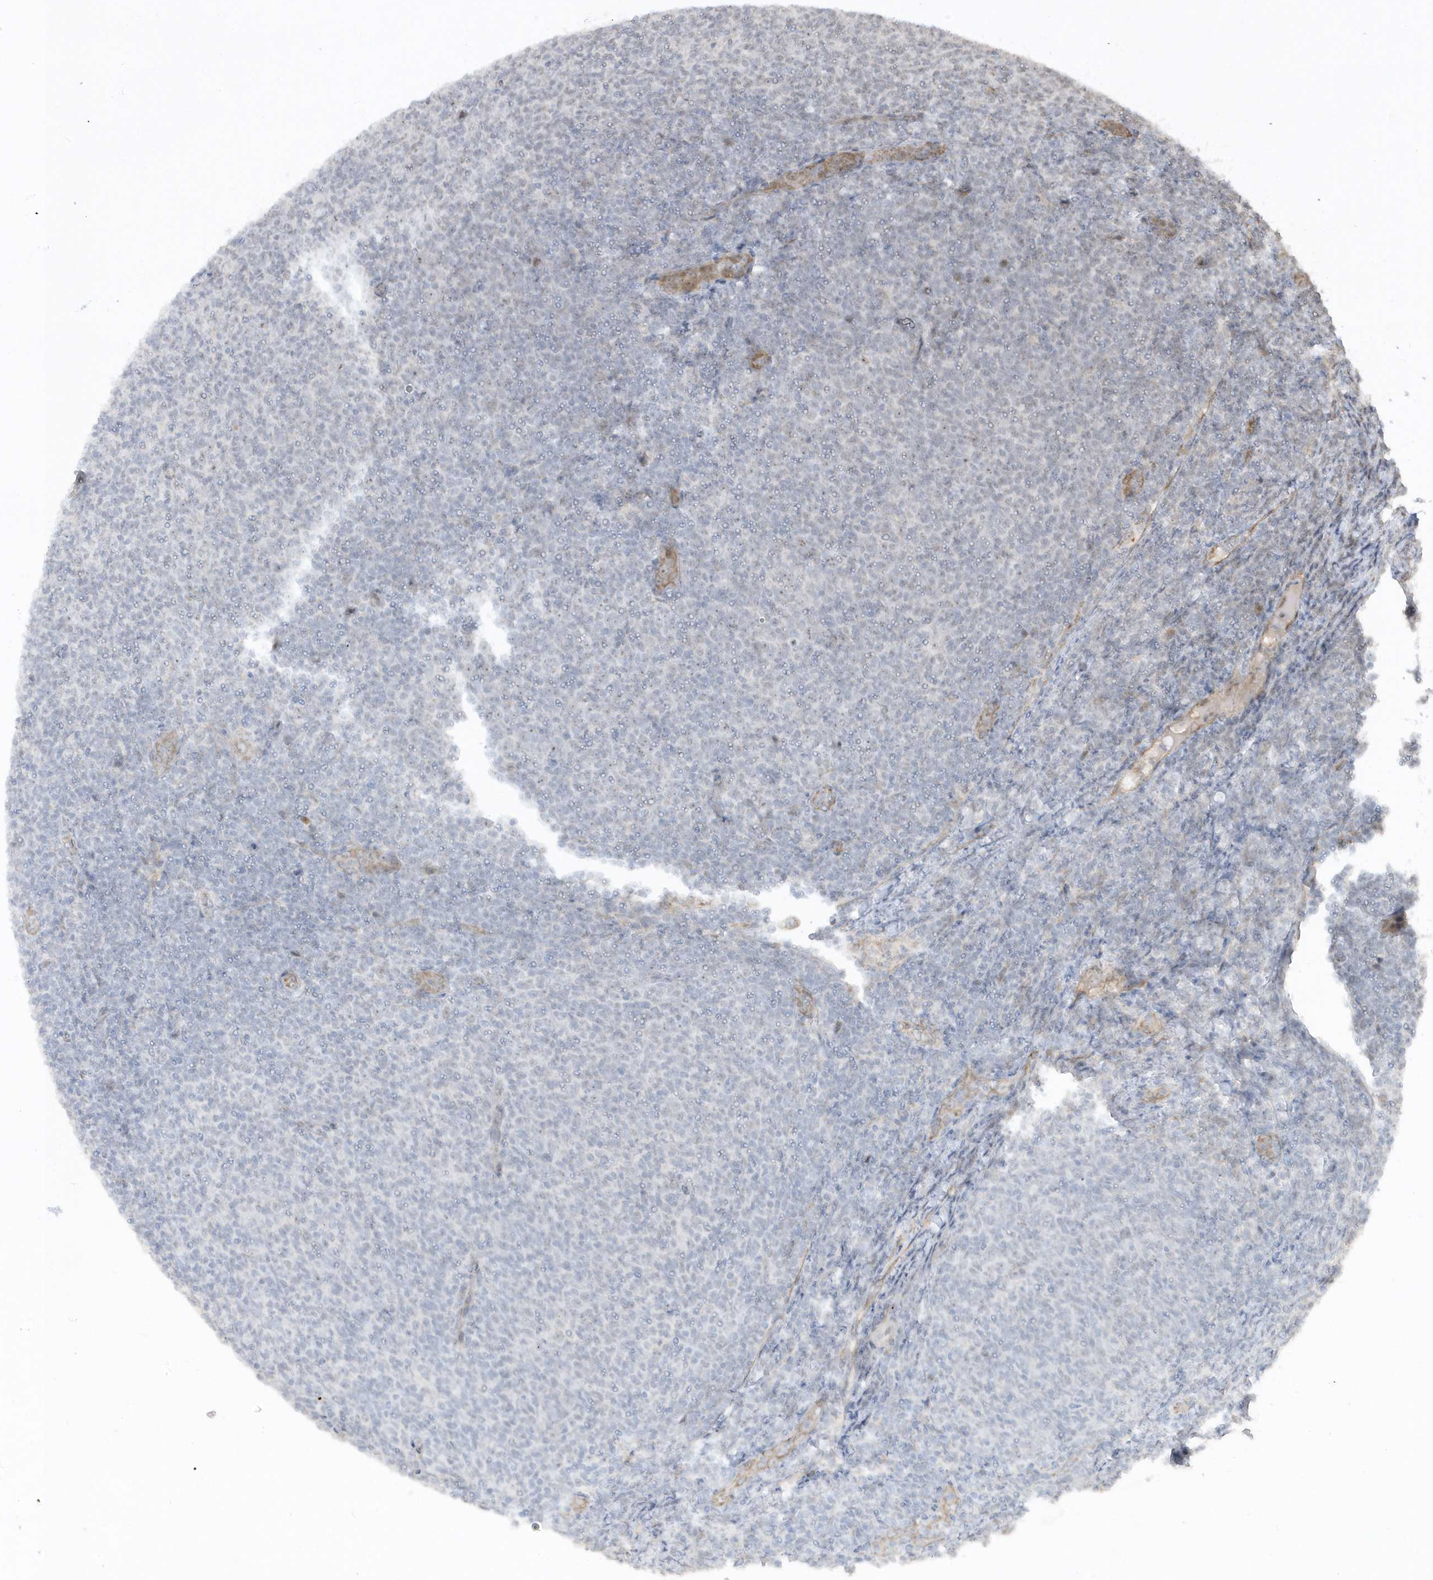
{"staining": {"intensity": "negative", "quantity": "none", "location": "none"}, "tissue": "lymphoma", "cell_type": "Tumor cells", "image_type": "cancer", "snomed": [{"axis": "morphology", "description": "Malignant lymphoma, non-Hodgkin's type, Low grade"}, {"axis": "topography", "description": "Lymph node"}], "caption": "DAB (3,3'-diaminobenzidine) immunohistochemical staining of lymphoma displays no significant expression in tumor cells.", "gene": "ECM2", "patient": {"sex": "male", "age": 66}}